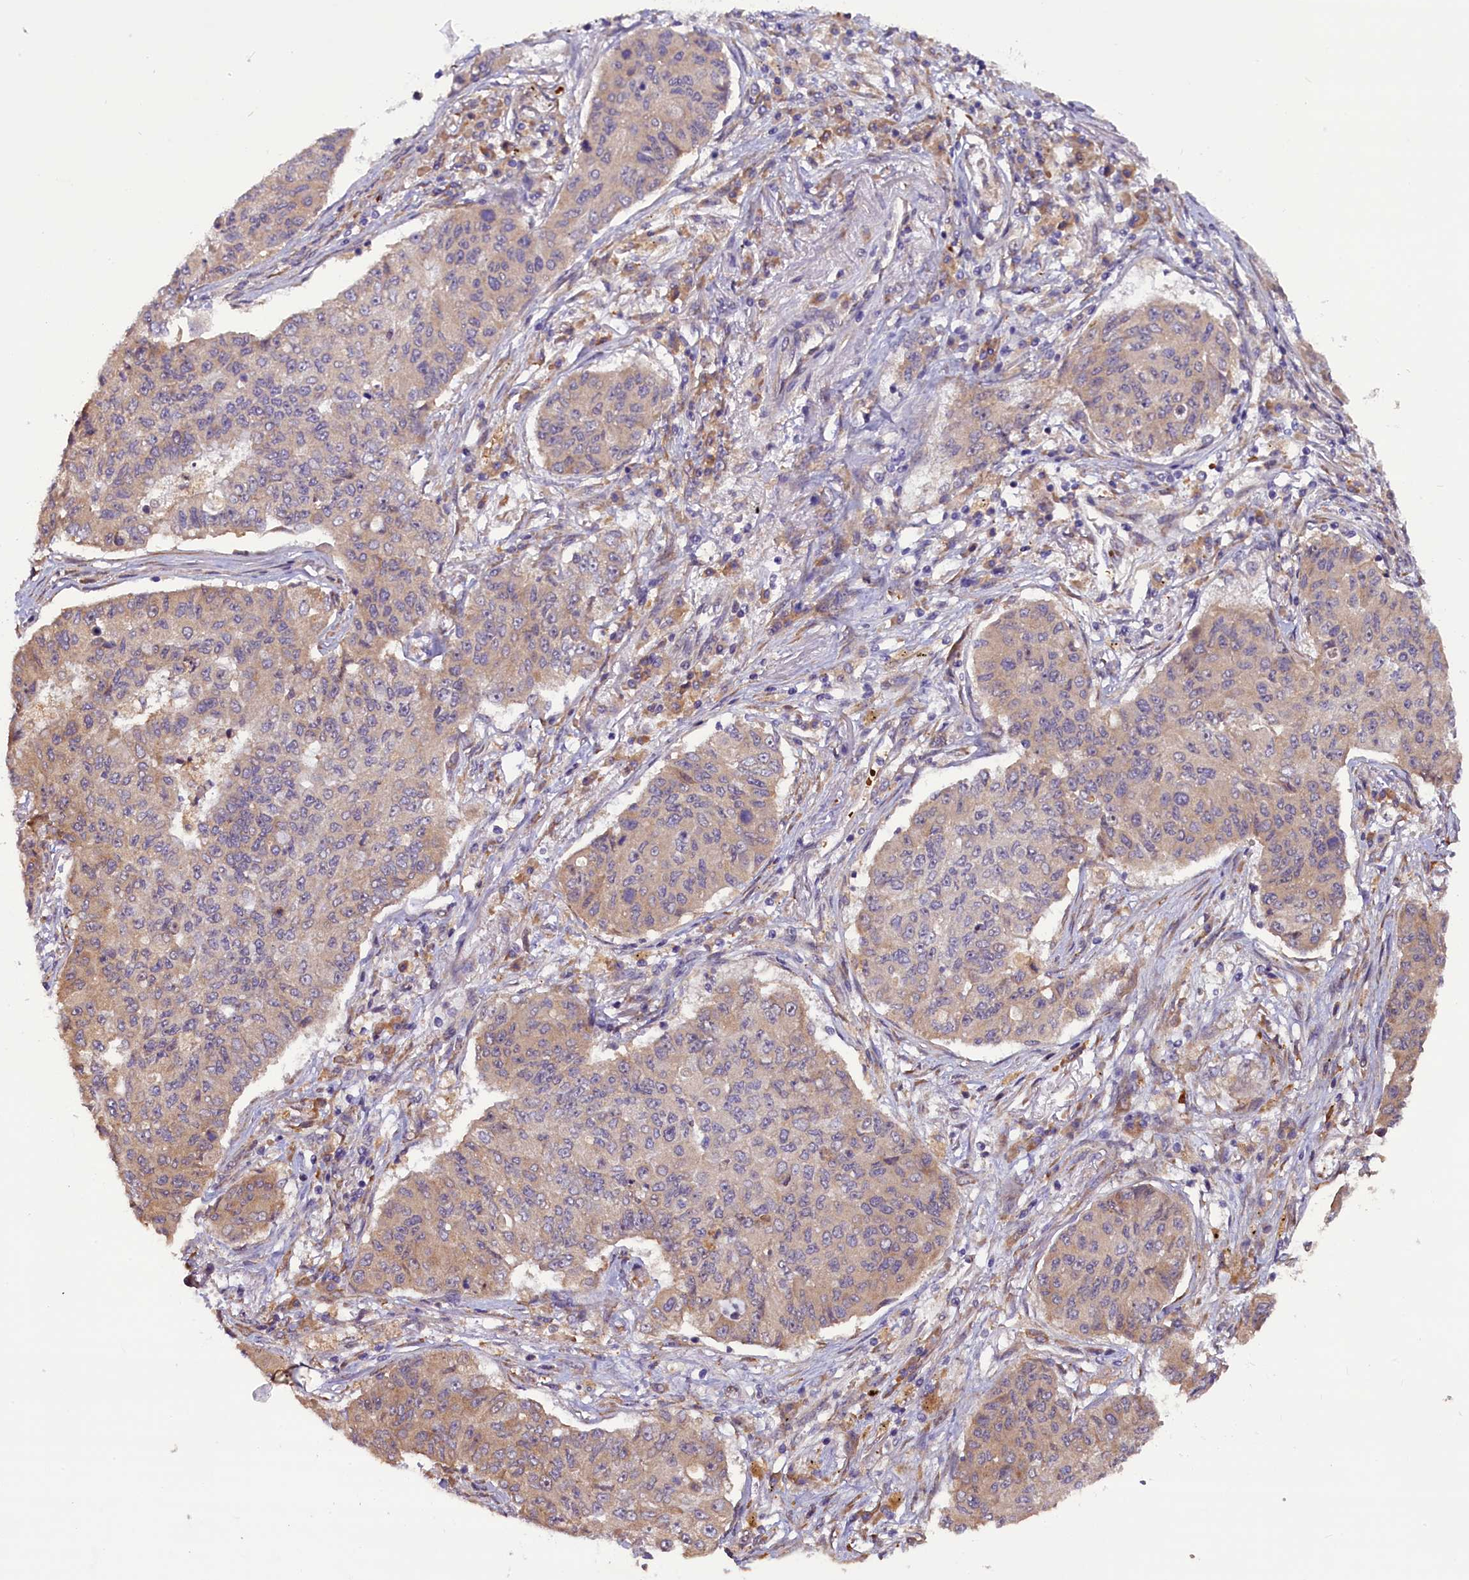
{"staining": {"intensity": "weak", "quantity": "25%-75%", "location": "cytoplasmic/membranous"}, "tissue": "lung cancer", "cell_type": "Tumor cells", "image_type": "cancer", "snomed": [{"axis": "morphology", "description": "Squamous cell carcinoma, NOS"}, {"axis": "topography", "description": "Lung"}], "caption": "The micrograph displays a brown stain indicating the presence of a protein in the cytoplasmic/membranous of tumor cells in lung cancer (squamous cell carcinoma).", "gene": "CCDC9B", "patient": {"sex": "male", "age": 74}}